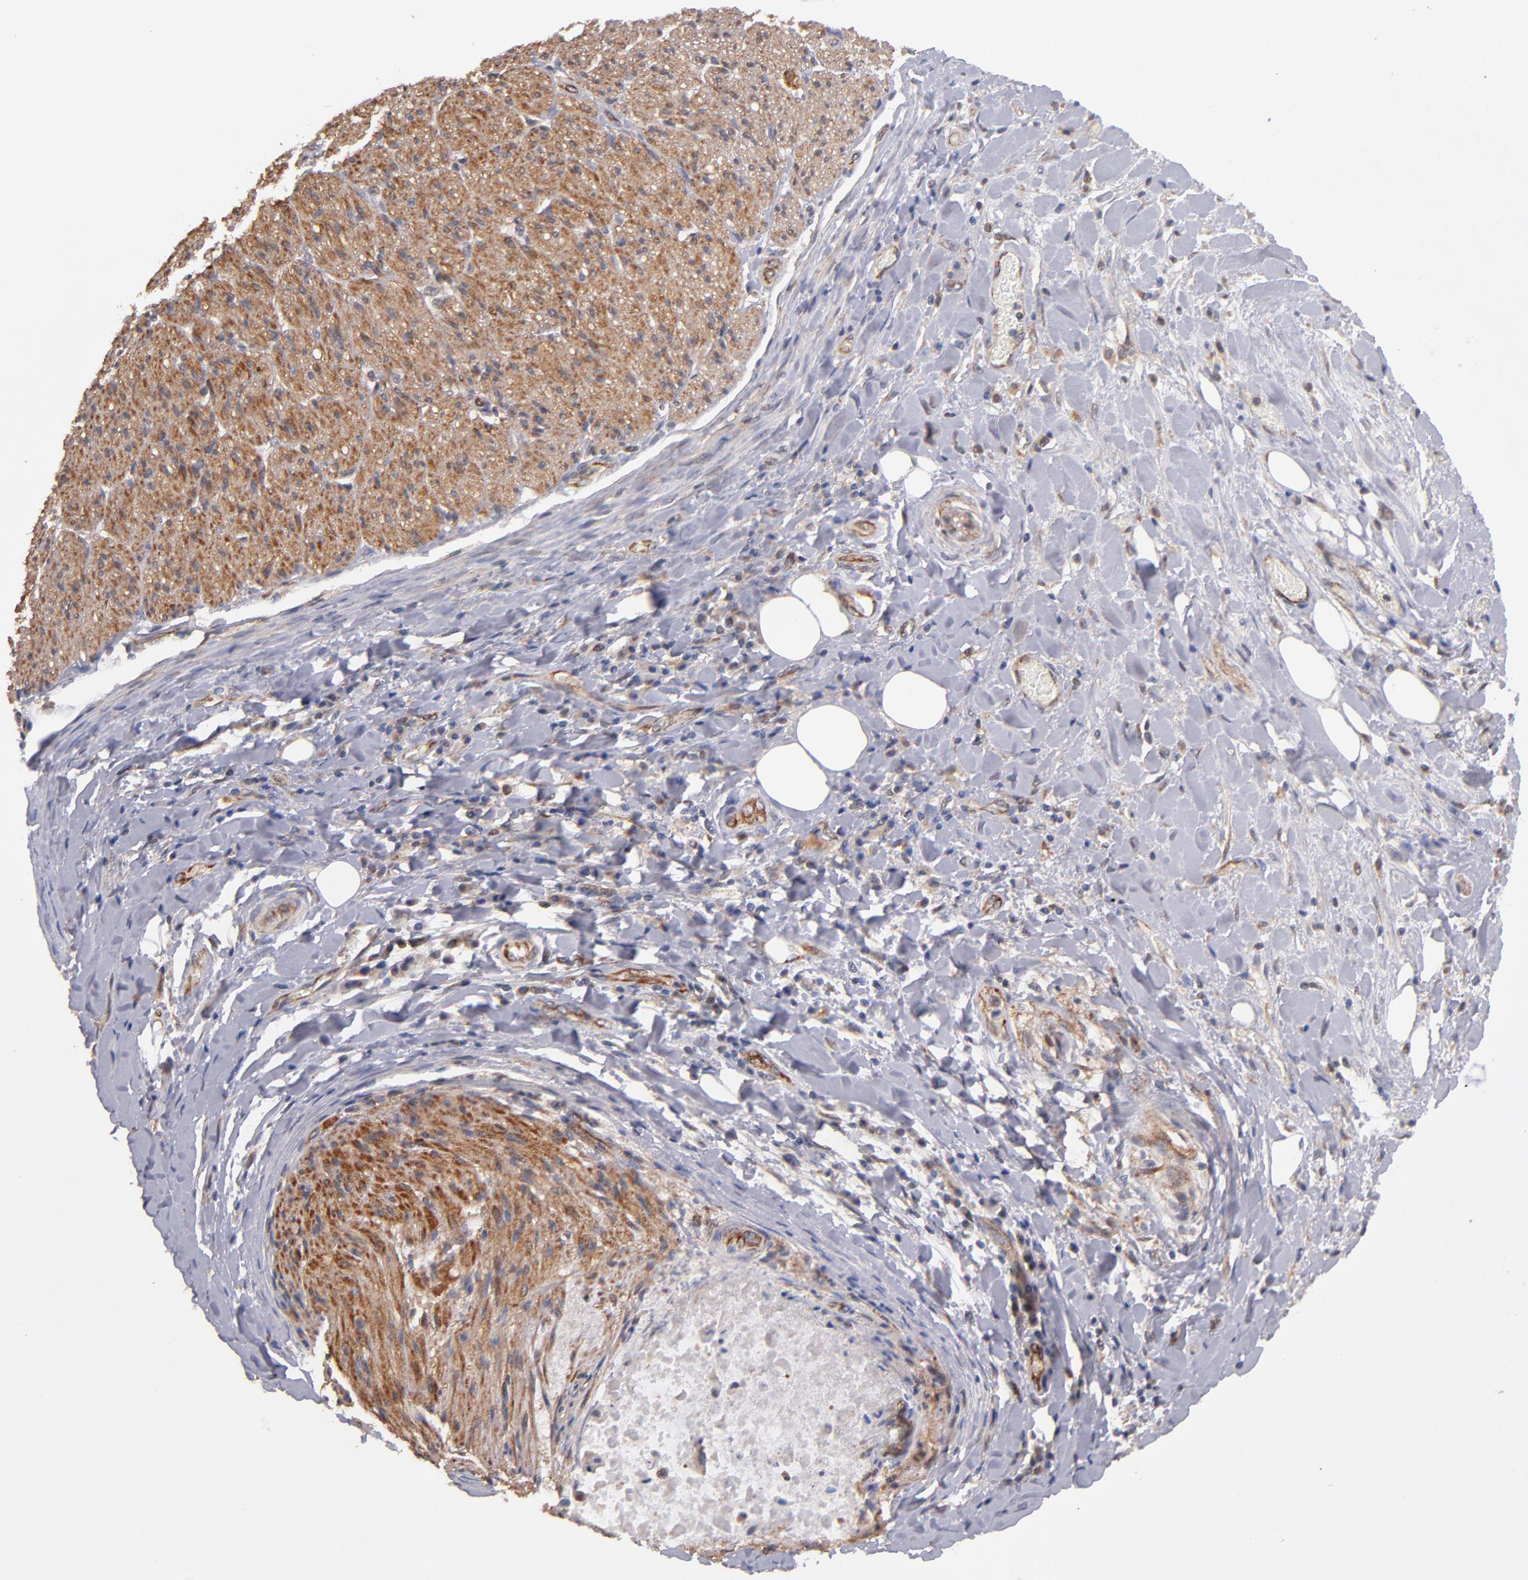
{"staining": {"intensity": "moderate", "quantity": ">75%", "location": "cytoplasmic/membranous"}, "tissue": "liver cancer", "cell_type": "Tumor cells", "image_type": "cancer", "snomed": [{"axis": "morphology", "description": "Cholangiocarcinoma"}, {"axis": "topography", "description": "Liver"}], "caption": "IHC of human liver cancer shows medium levels of moderate cytoplasmic/membranous staining in about >75% of tumor cells.", "gene": "GMFG", "patient": {"sex": "male", "age": 58}}